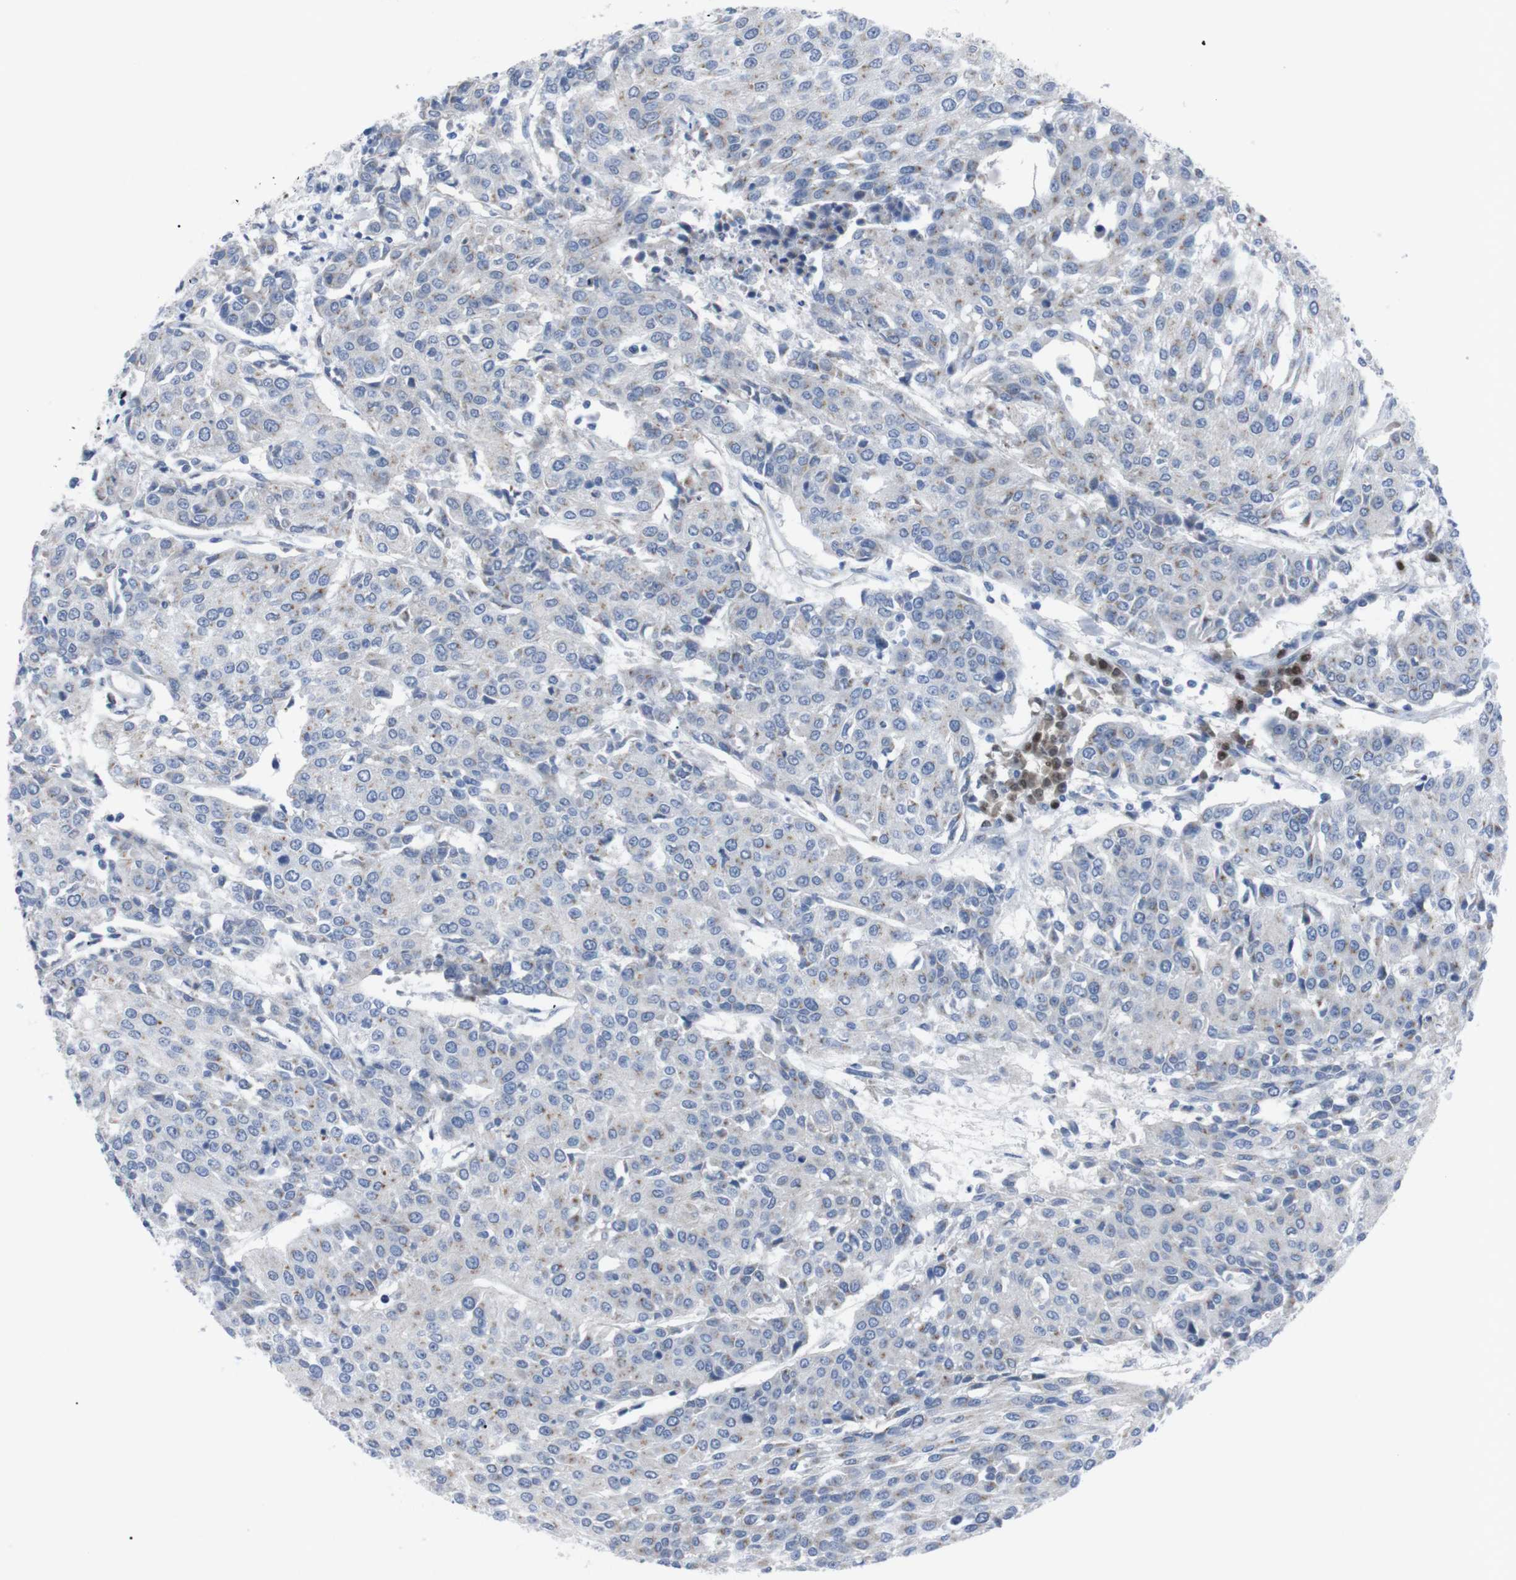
{"staining": {"intensity": "weak", "quantity": "25%-75%", "location": "cytoplasmic/membranous"}, "tissue": "urothelial cancer", "cell_type": "Tumor cells", "image_type": "cancer", "snomed": [{"axis": "morphology", "description": "Urothelial carcinoma, High grade"}, {"axis": "topography", "description": "Urinary bladder"}], "caption": "Protein staining of urothelial cancer tissue reveals weak cytoplasmic/membranous staining in approximately 25%-75% of tumor cells. (Brightfield microscopy of DAB IHC at high magnification).", "gene": "IRF4", "patient": {"sex": "female", "age": 85}}